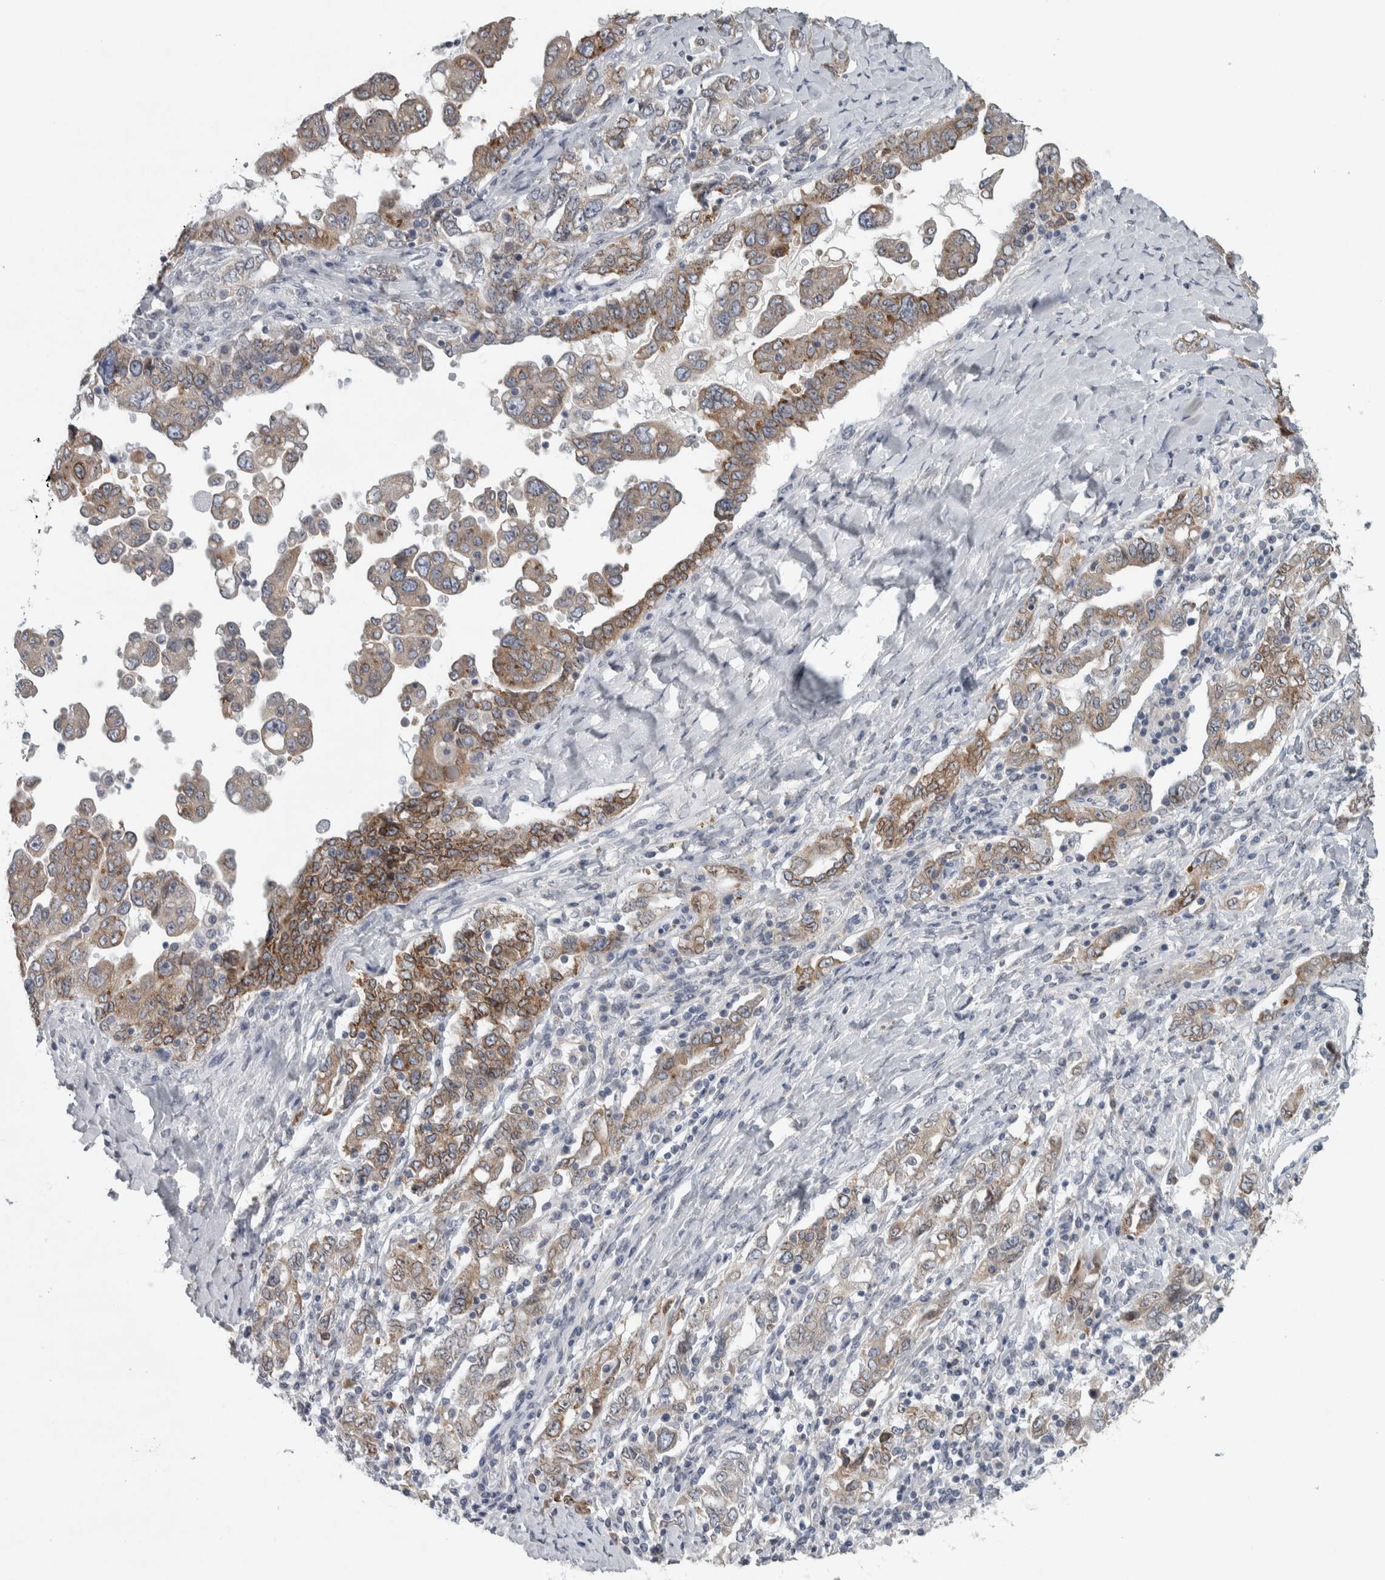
{"staining": {"intensity": "moderate", "quantity": ">75%", "location": "cytoplasmic/membranous"}, "tissue": "ovarian cancer", "cell_type": "Tumor cells", "image_type": "cancer", "snomed": [{"axis": "morphology", "description": "Carcinoma, endometroid"}, {"axis": "topography", "description": "Ovary"}], "caption": "Ovarian cancer stained with a protein marker shows moderate staining in tumor cells.", "gene": "SIGMAR1", "patient": {"sex": "female", "age": 62}}